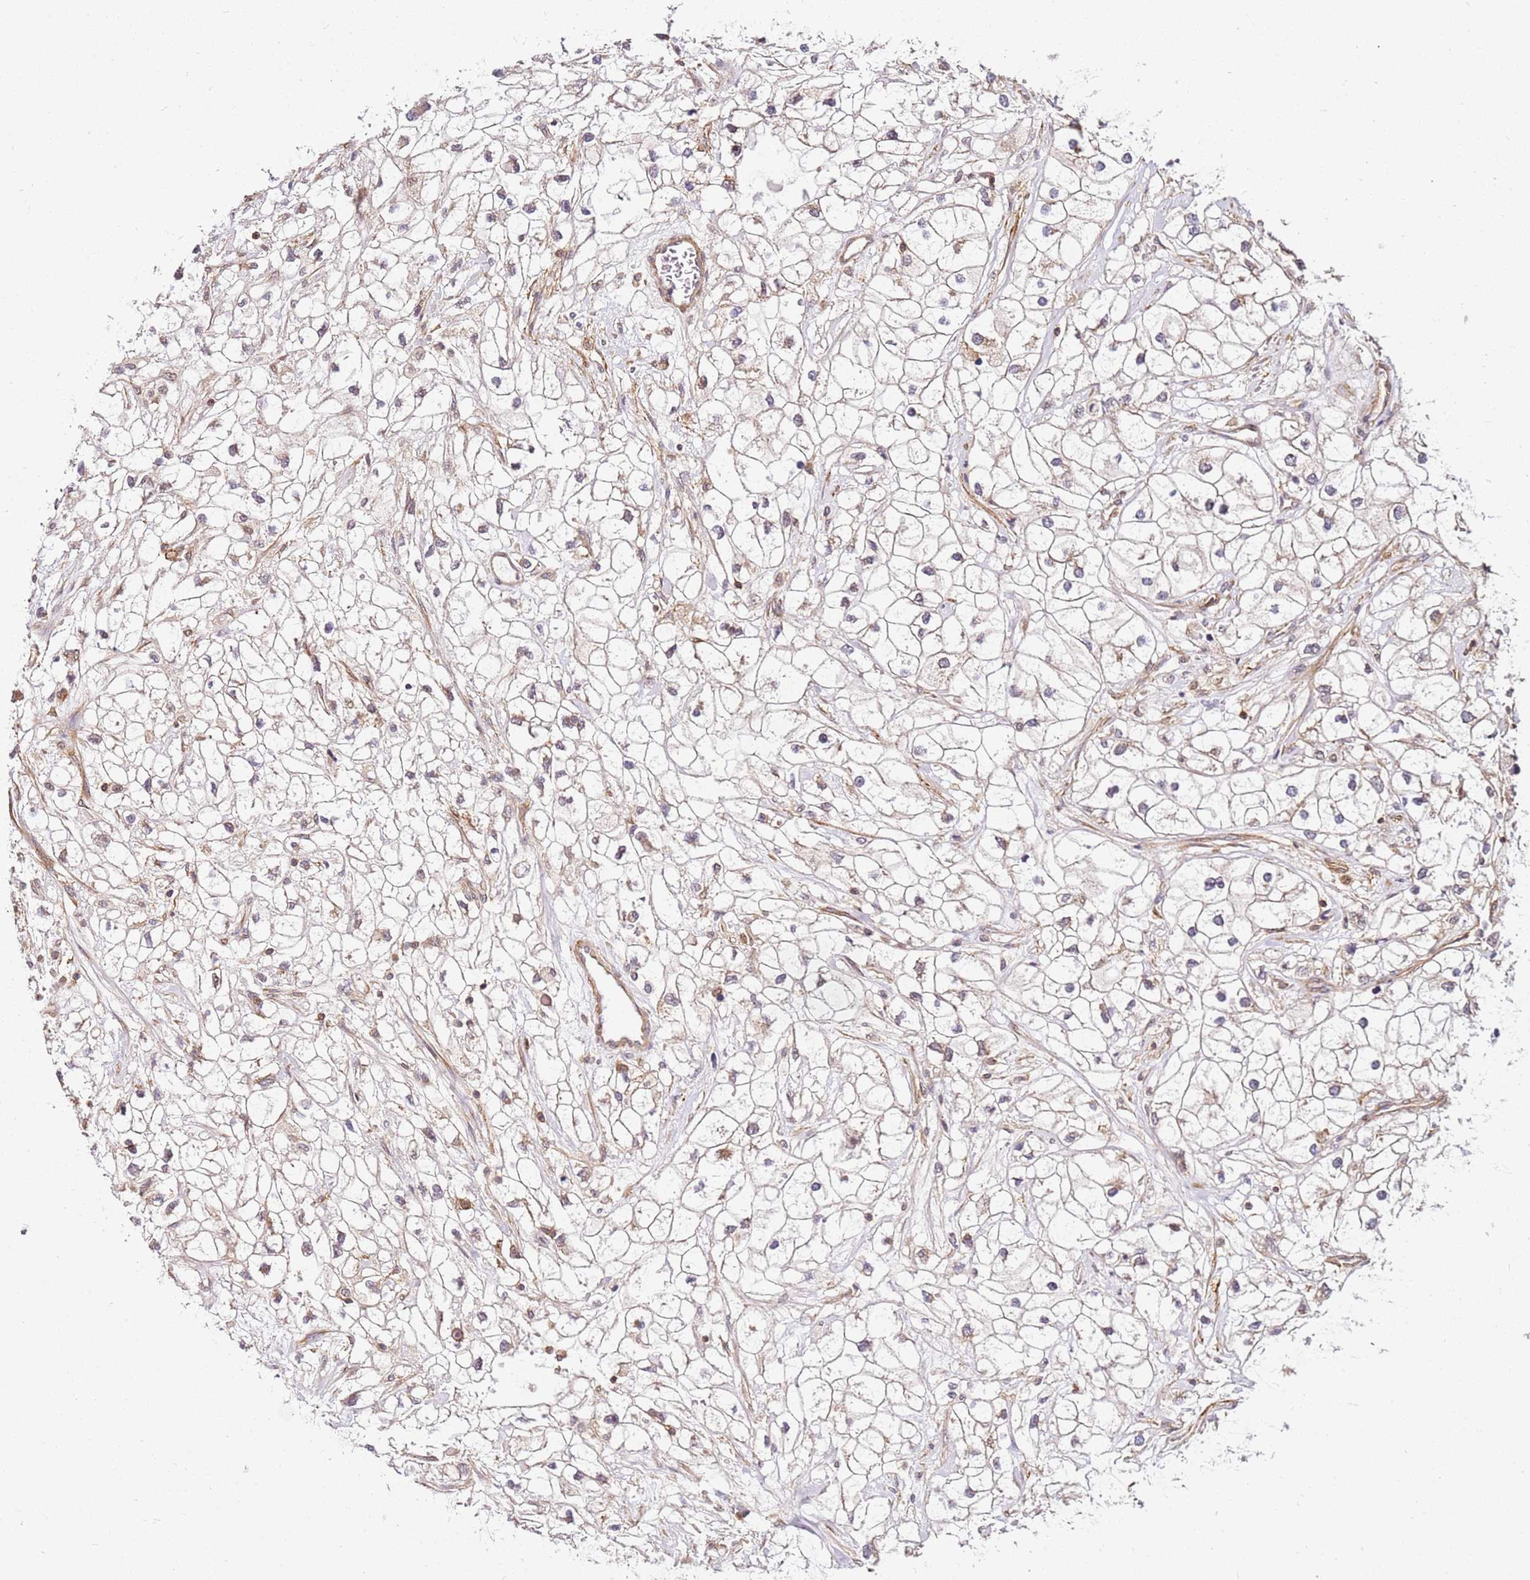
{"staining": {"intensity": "negative", "quantity": "none", "location": "none"}, "tissue": "renal cancer", "cell_type": "Tumor cells", "image_type": "cancer", "snomed": [{"axis": "morphology", "description": "Adenocarcinoma, NOS"}, {"axis": "topography", "description": "Kidney"}], "caption": "Tumor cells show no significant staining in renal adenocarcinoma.", "gene": "PIH1D1", "patient": {"sex": "male", "age": 59}}